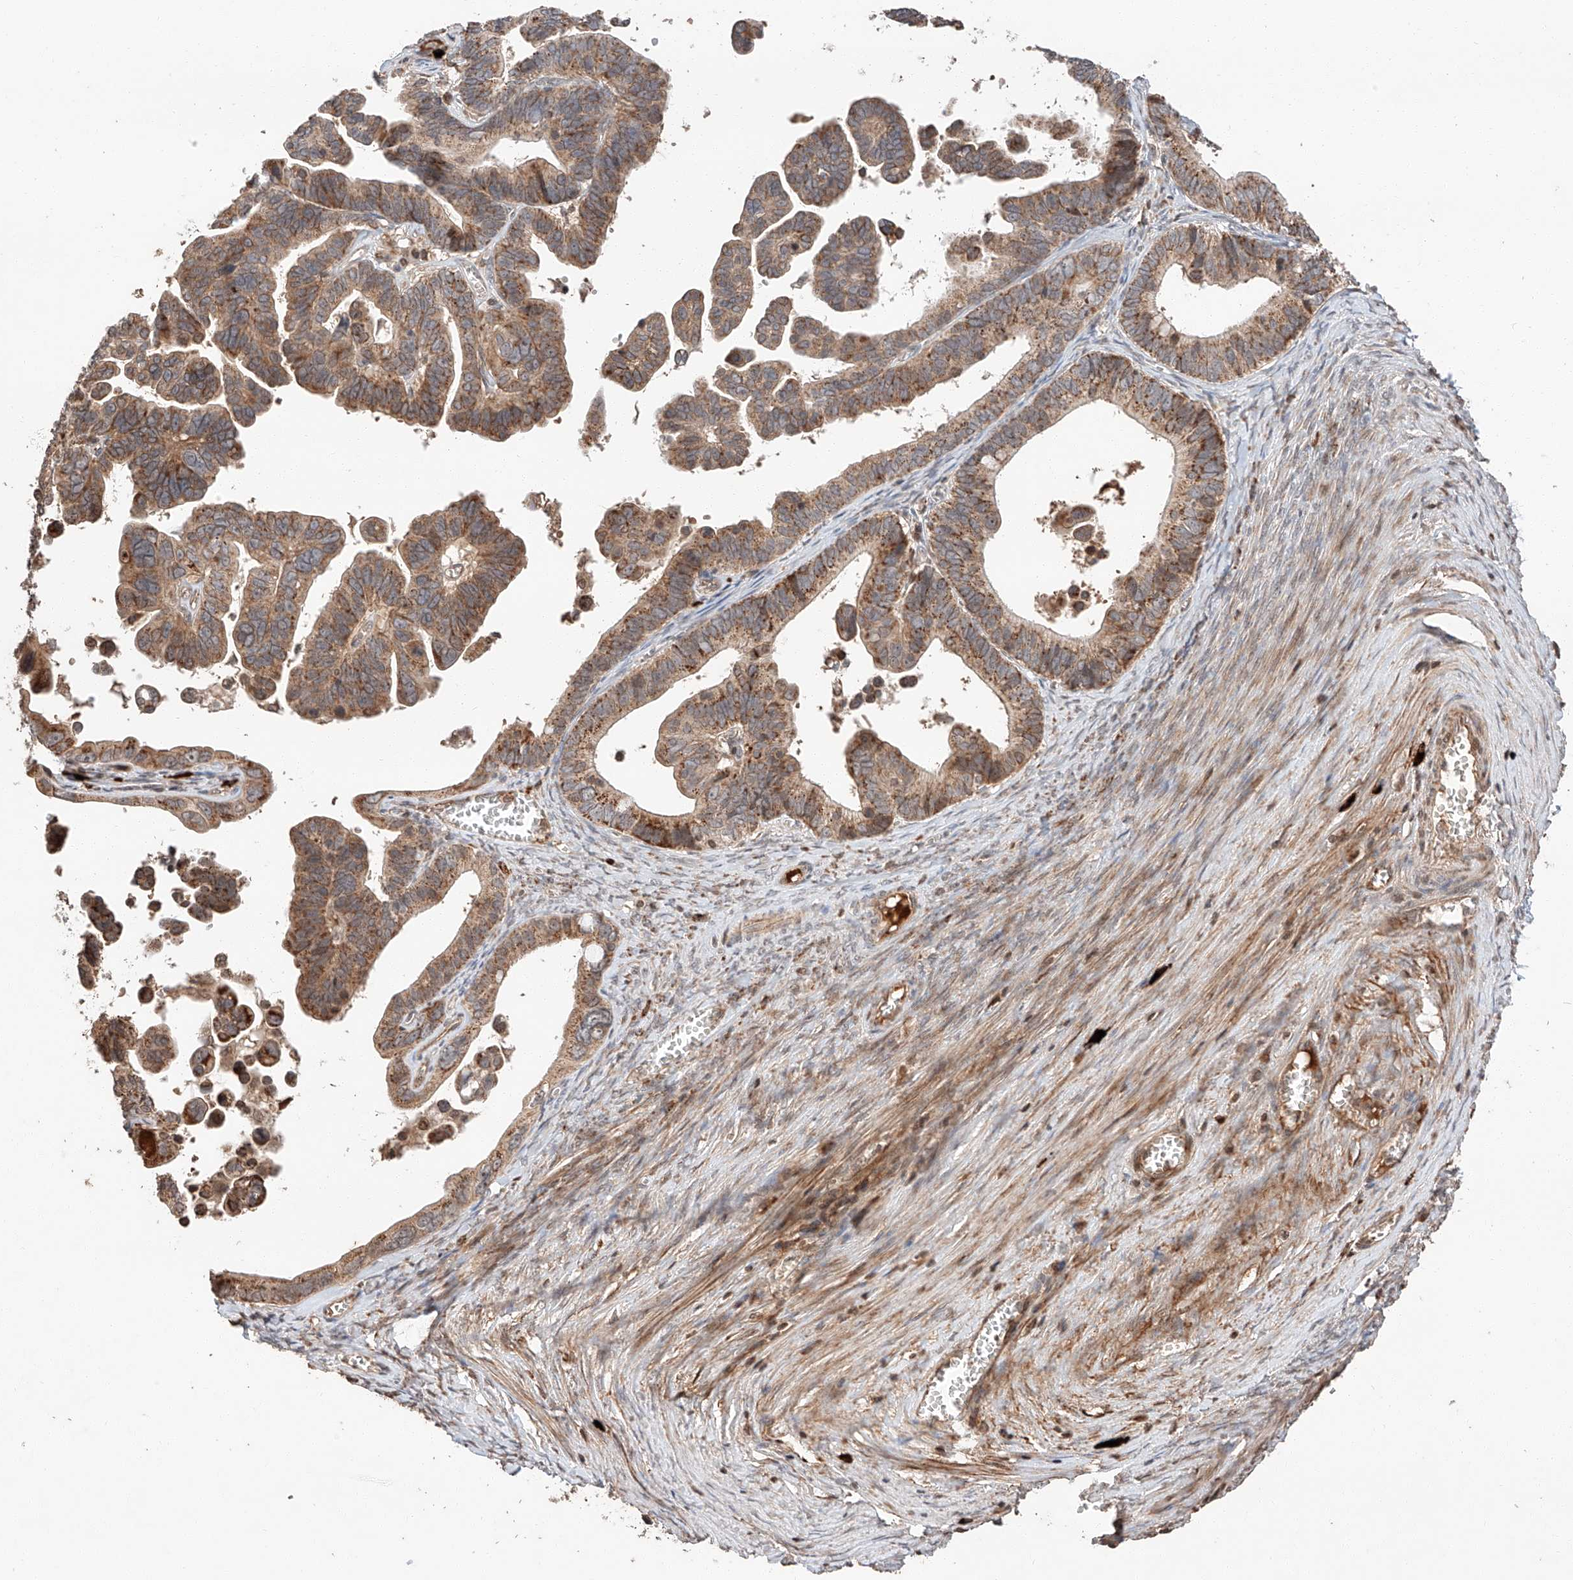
{"staining": {"intensity": "moderate", "quantity": ">75%", "location": "cytoplasmic/membranous"}, "tissue": "ovarian cancer", "cell_type": "Tumor cells", "image_type": "cancer", "snomed": [{"axis": "morphology", "description": "Cystadenocarcinoma, serous, NOS"}, {"axis": "topography", "description": "Ovary"}], "caption": "Ovarian serous cystadenocarcinoma stained for a protein (brown) reveals moderate cytoplasmic/membranous positive expression in about >75% of tumor cells.", "gene": "ARHGAP33", "patient": {"sex": "female", "age": 56}}